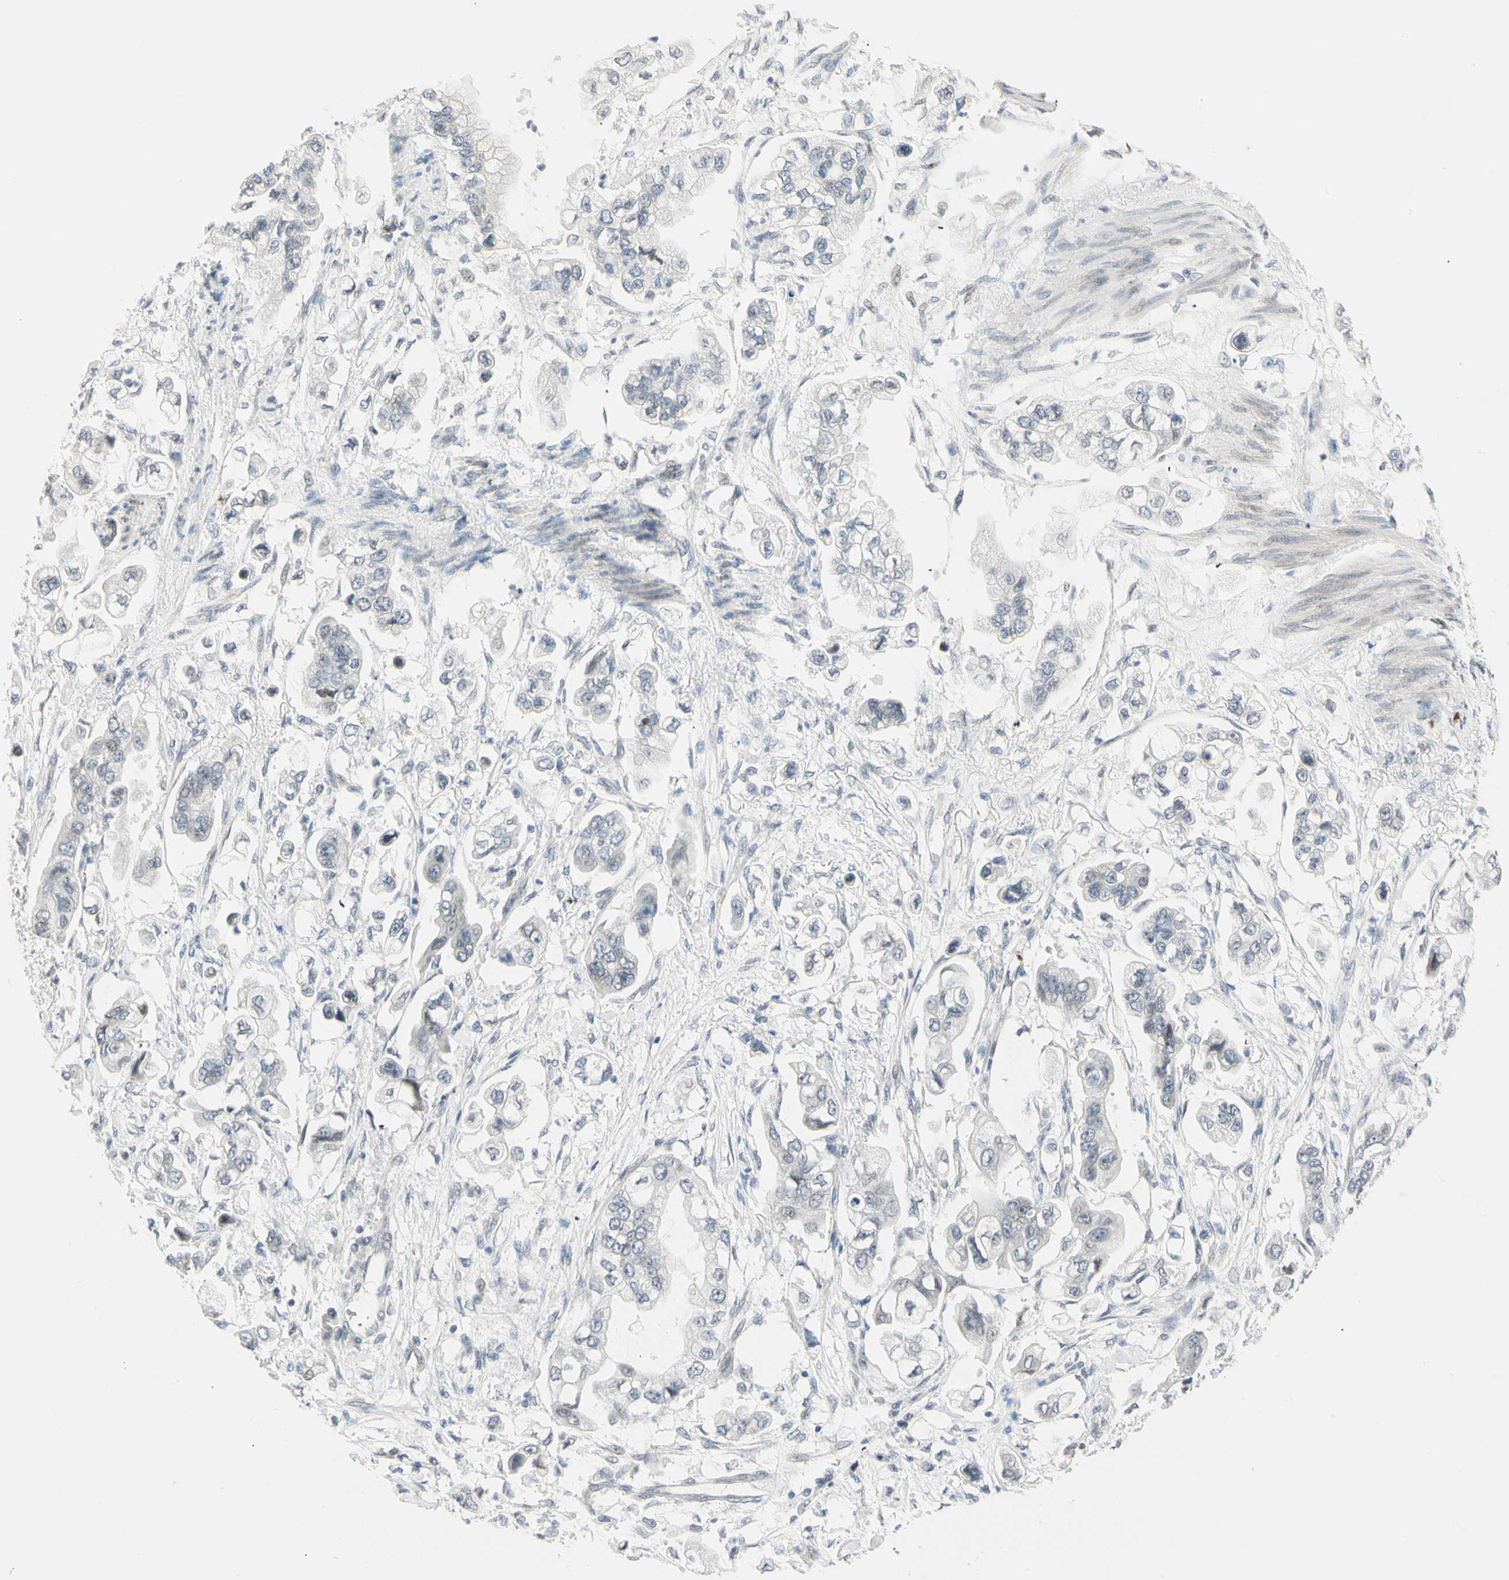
{"staining": {"intensity": "negative", "quantity": "none", "location": "none"}, "tissue": "stomach cancer", "cell_type": "Tumor cells", "image_type": "cancer", "snomed": [{"axis": "morphology", "description": "Adenocarcinoma, NOS"}, {"axis": "topography", "description": "Stomach"}], "caption": "This is an IHC histopathology image of stomach cancer. There is no staining in tumor cells.", "gene": "BCAN", "patient": {"sex": "male", "age": 62}}